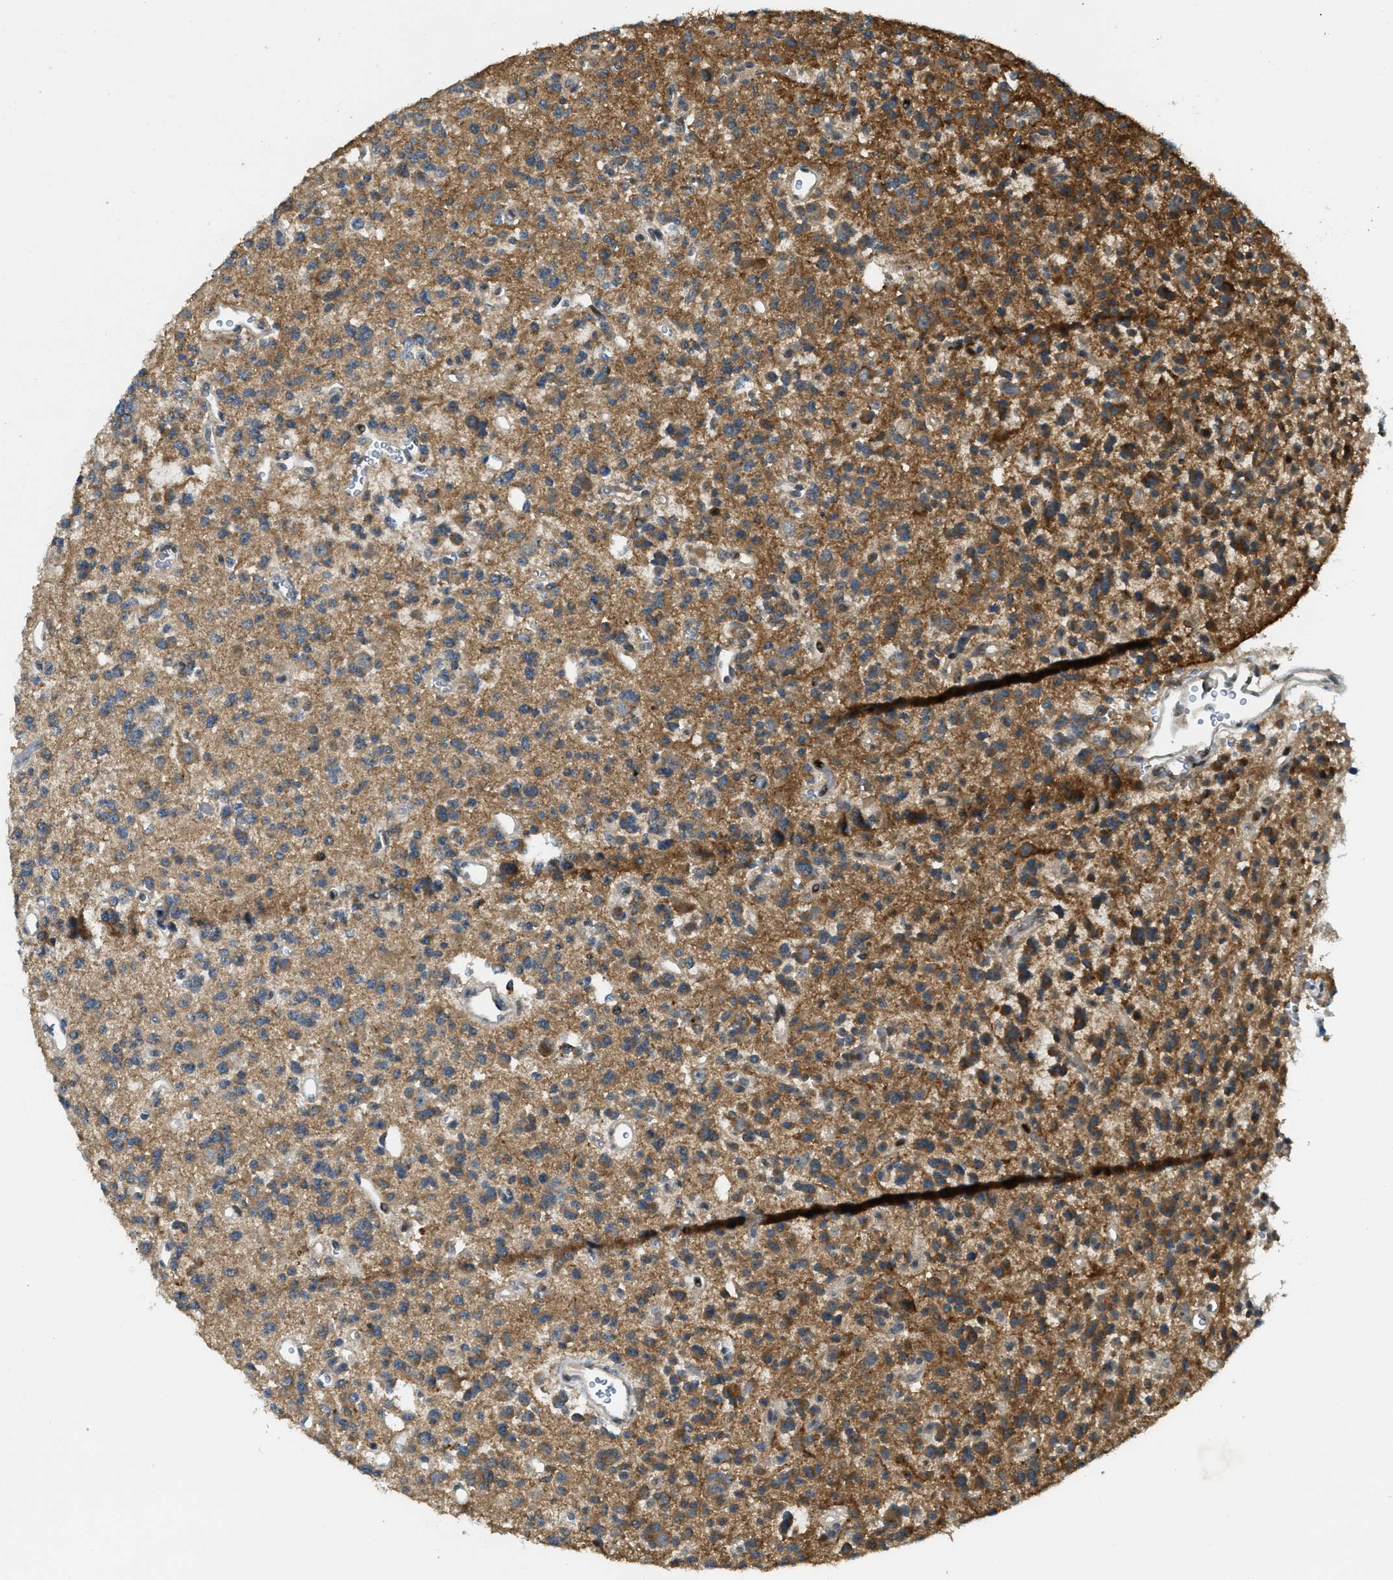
{"staining": {"intensity": "moderate", "quantity": "<25%", "location": "cytoplasmic/membranous"}, "tissue": "glioma", "cell_type": "Tumor cells", "image_type": "cancer", "snomed": [{"axis": "morphology", "description": "Glioma, malignant, Low grade"}, {"axis": "topography", "description": "Brain"}], "caption": "Protein staining by IHC demonstrates moderate cytoplasmic/membranous staining in about <25% of tumor cells in malignant glioma (low-grade).", "gene": "TRAPPC14", "patient": {"sex": "male", "age": 38}}